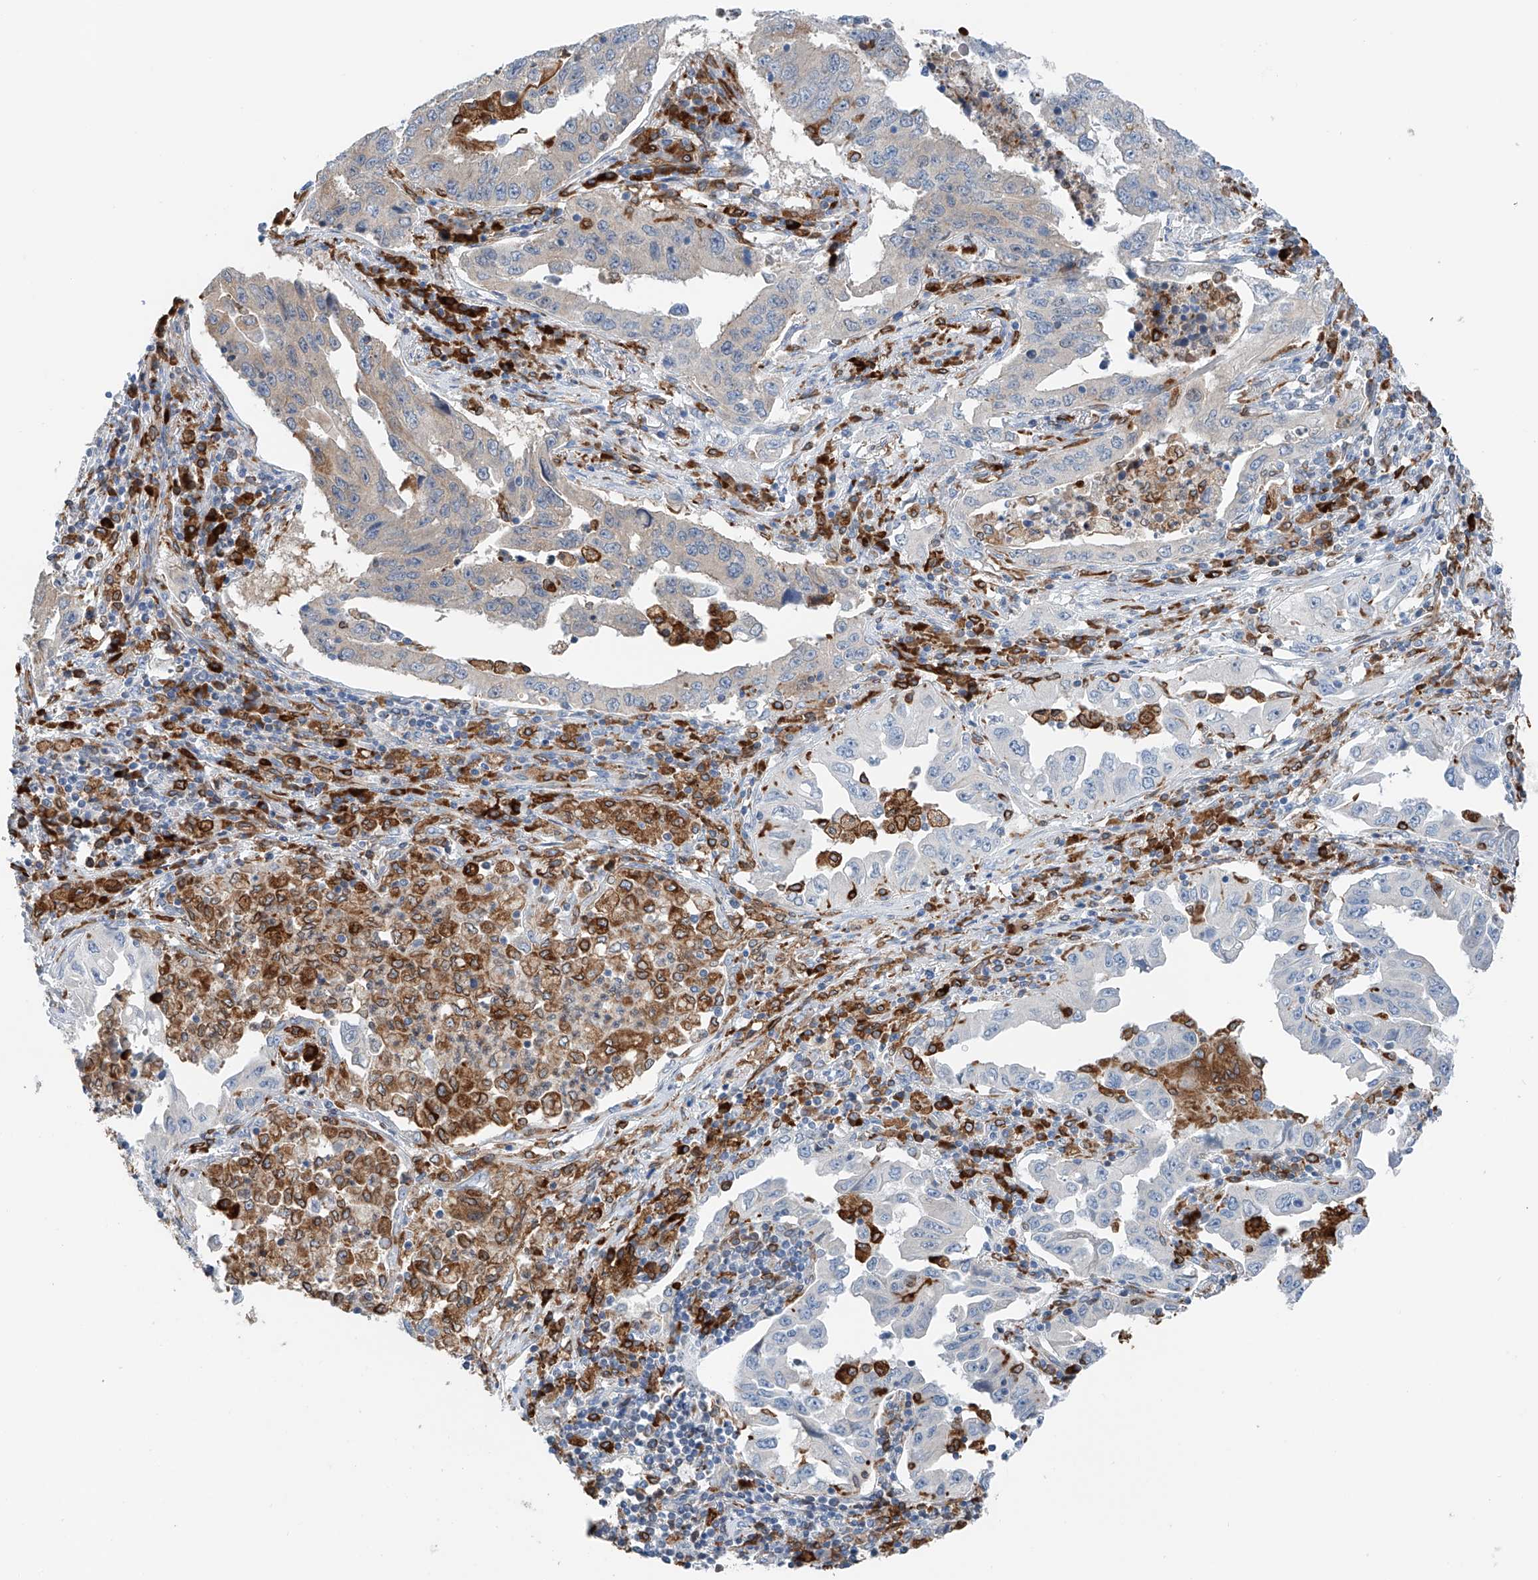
{"staining": {"intensity": "weak", "quantity": "<25%", "location": "cytoplasmic/membranous"}, "tissue": "lung cancer", "cell_type": "Tumor cells", "image_type": "cancer", "snomed": [{"axis": "morphology", "description": "Adenocarcinoma, NOS"}, {"axis": "topography", "description": "Lung"}], "caption": "Immunohistochemistry image of neoplastic tissue: human lung cancer (adenocarcinoma) stained with DAB shows no significant protein expression in tumor cells.", "gene": "TBXAS1", "patient": {"sex": "female", "age": 51}}